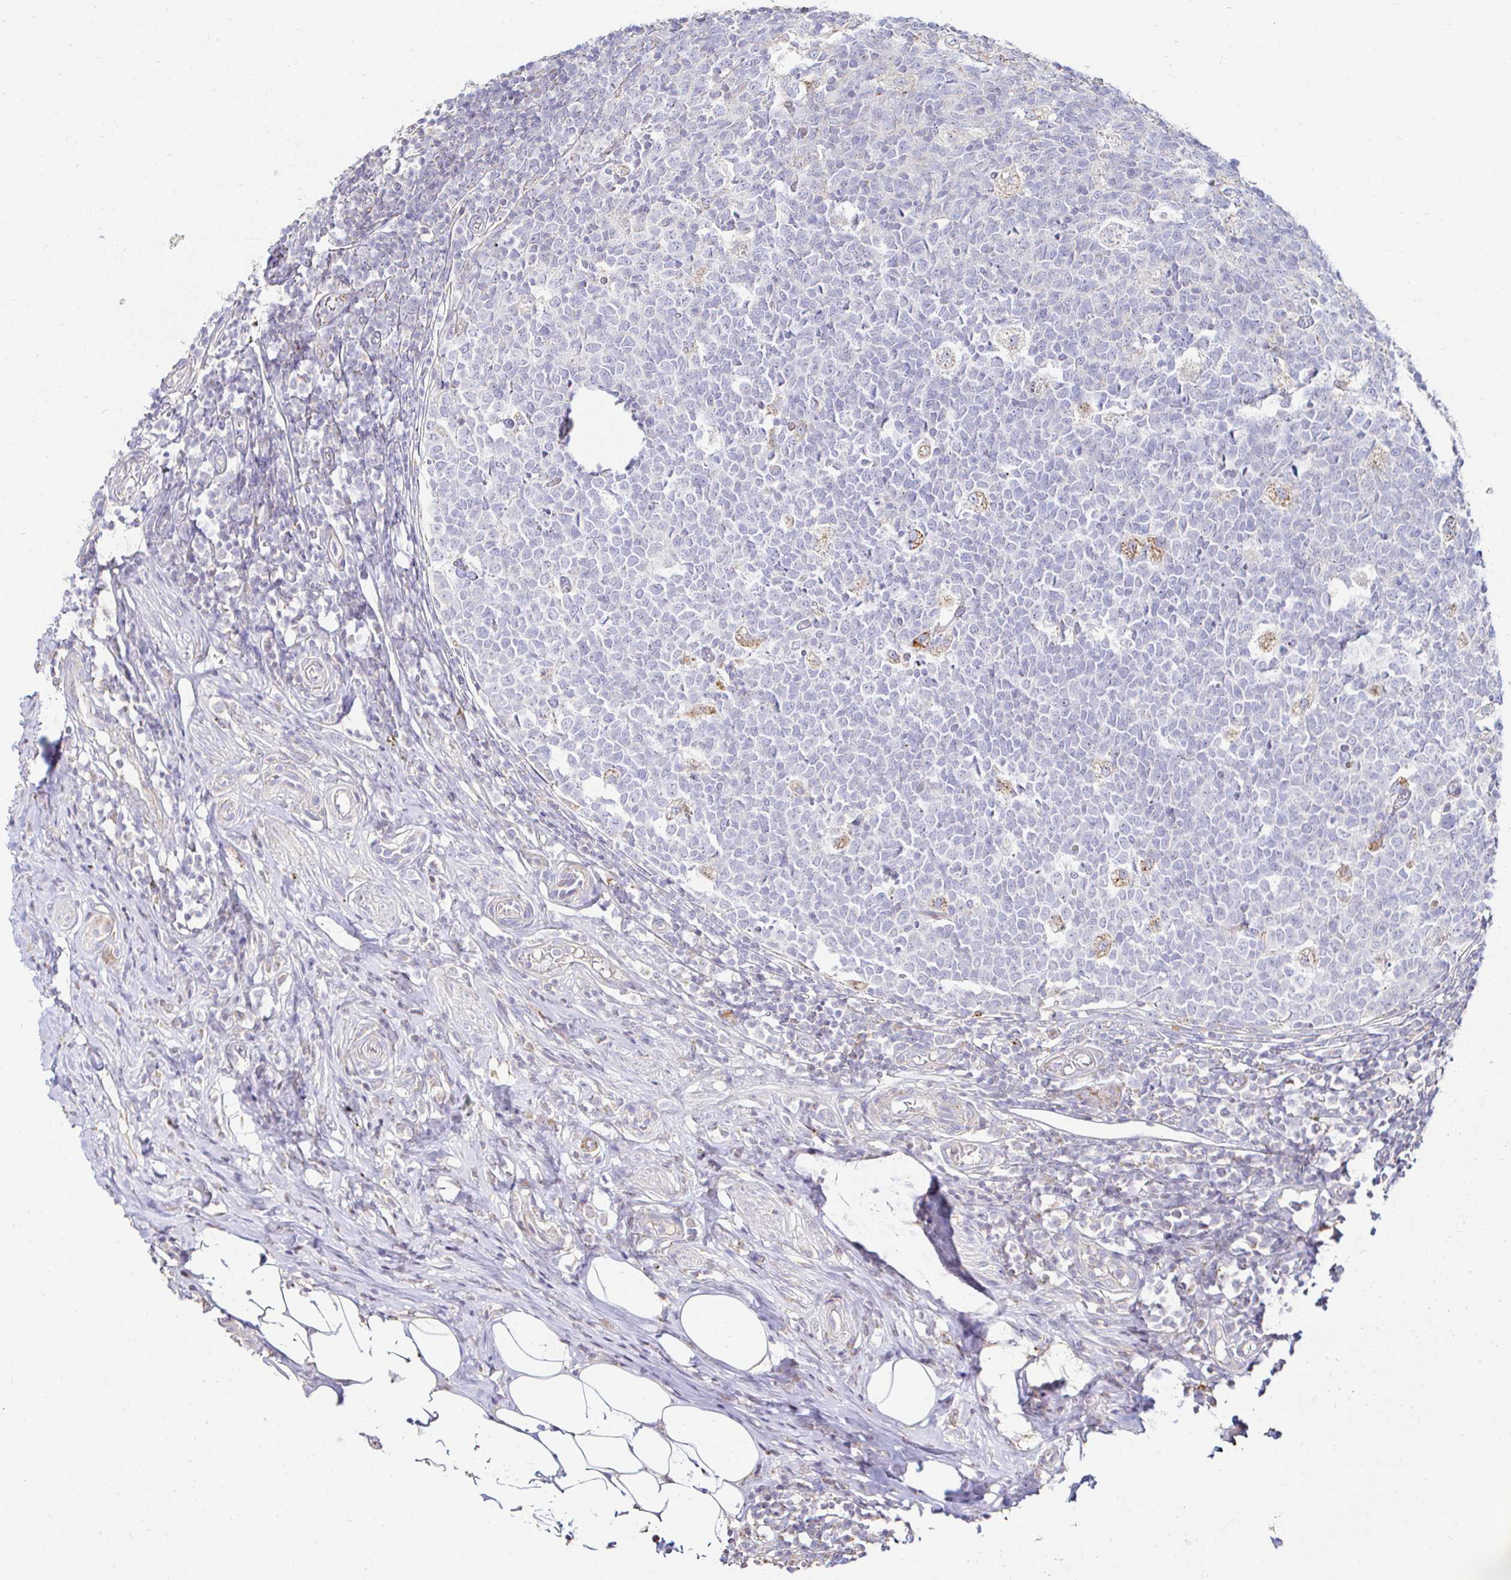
{"staining": {"intensity": "moderate", "quantity": ">75%", "location": "cytoplasmic/membranous"}, "tissue": "appendix", "cell_type": "Glandular cells", "image_type": "normal", "snomed": [{"axis": "morphology", "description": "Normal tissue, NOS"}, {"axis": "topography", "description": "Appendix"}], "caption": "IHC micrograph of benign appendix stained for a protein (brown), which reveals medium levels of moderate cytoplasmic/membranous staining in about >75% of glandular cells.", "gene": "GALNS", "patient": {"sex": "male", "age": 18}}